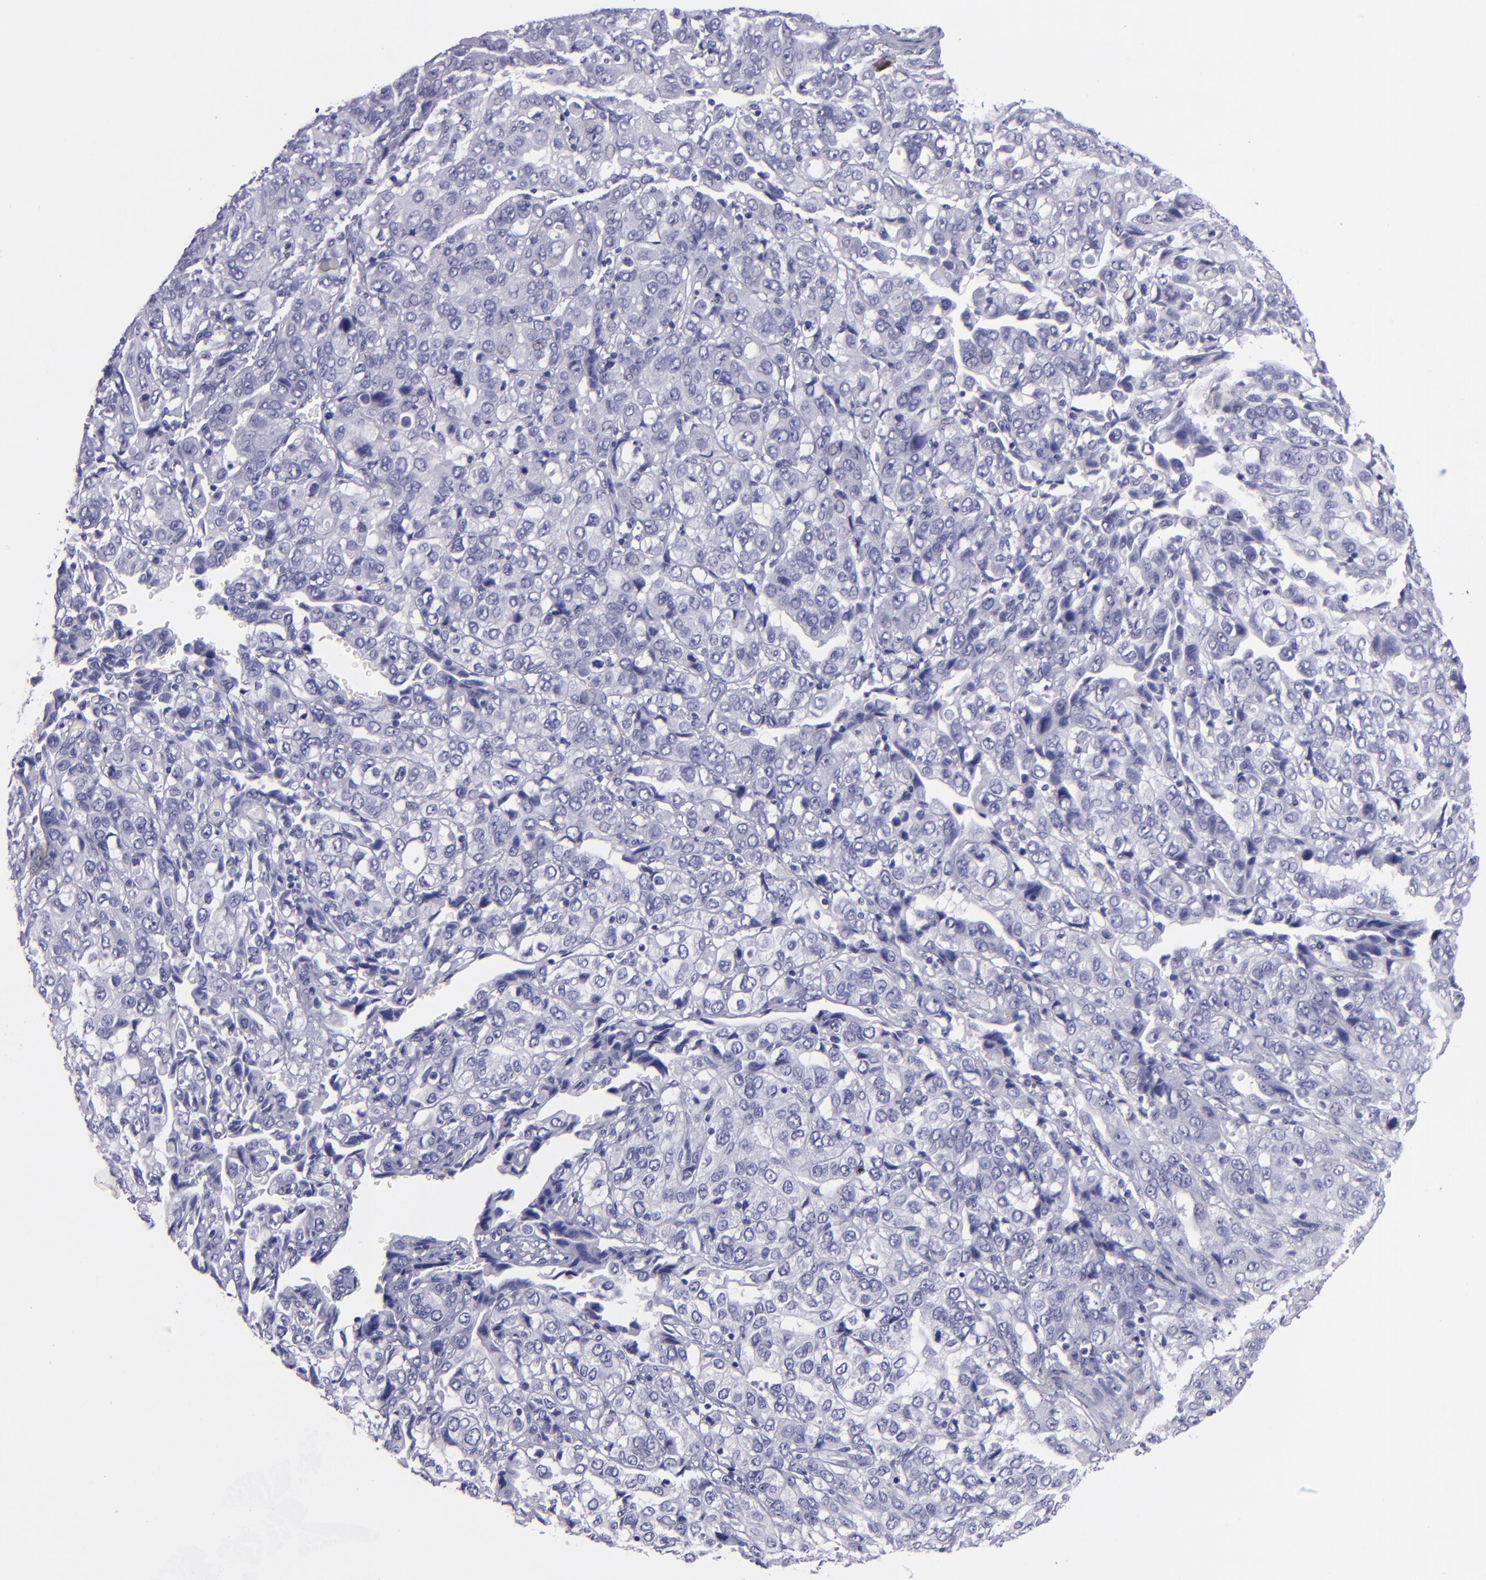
{"staining": {"intensity": "negative", "quantity": "none", "location": "none"}, "tissue": "stomach cancer", "cell_type": "Tumor cells", "image_type": "cancer", "snomed": [{"axis": "morphology", "description": "Adenocarcinoma, NOS"}, {"axis": "topography", "description": "Stomach, upper"}], "caption": "Immunohistochemical staining of stomach cancer (adenocarcinoma) exhibits no significant positivity in tumor cells.", "gene": "TNNT3", "patient": {"sex": "male", "age": 76}}